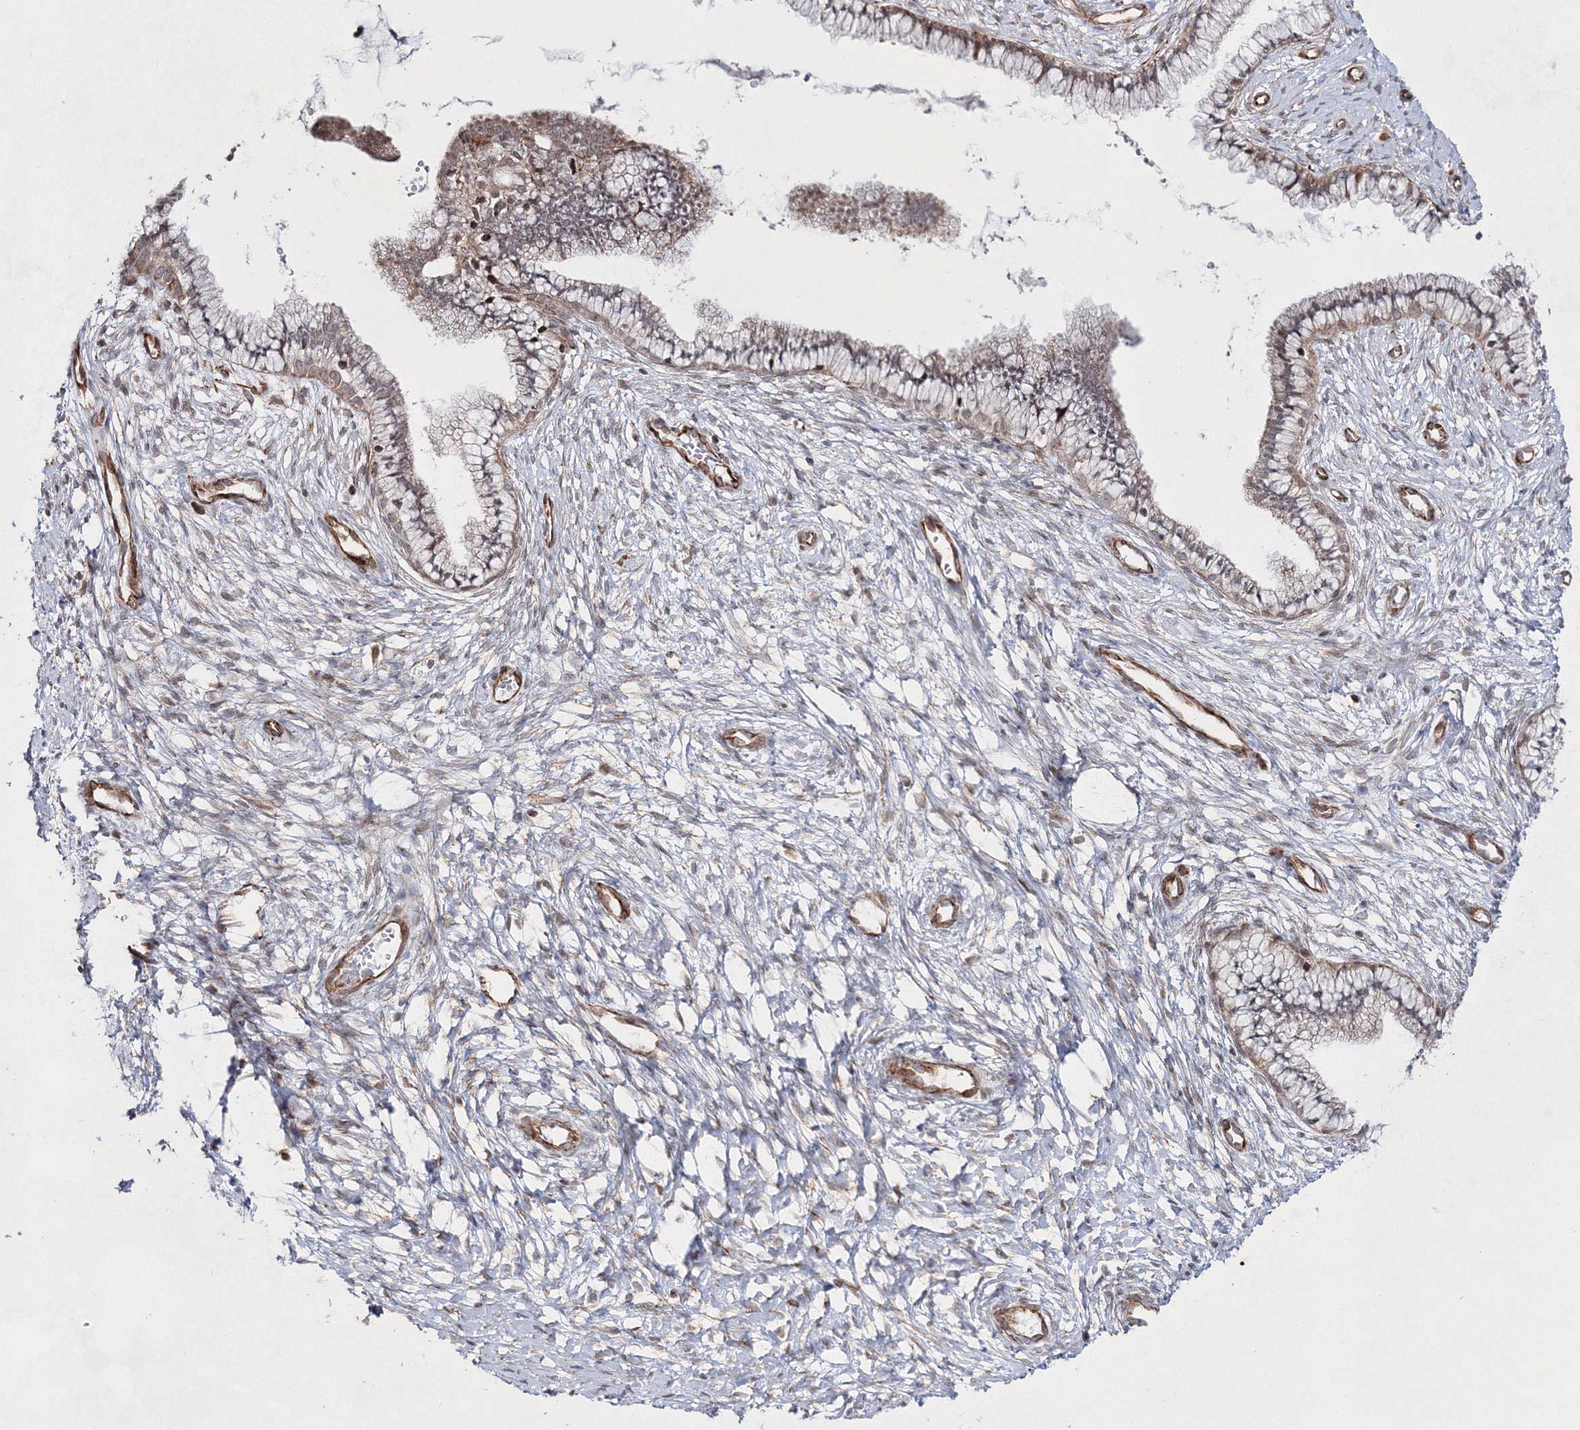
{"staining": {"intensity": "weak", "quantity": "25%-75%", "location": "cytoplasmic/membranous"}, "tissue": "cervix", "cell_type": "Glandular cells", "image_type": "normal", "snomed": [{"axis": "morphology", "description": "Normal tissue, NOS"}, {"axis": "topography", "description": "Cervix"}], "caption": "The immunohistochemical stain shows weak cytoplasmic/membranous staining in glandular cells of unremarkable cervix. (DAB (3,3'-diaminobenzidine) IHC with brightfield microscopy, high magnification).", "gene": "SNIP1", "patient": {"sex": "female", "age": 36}}